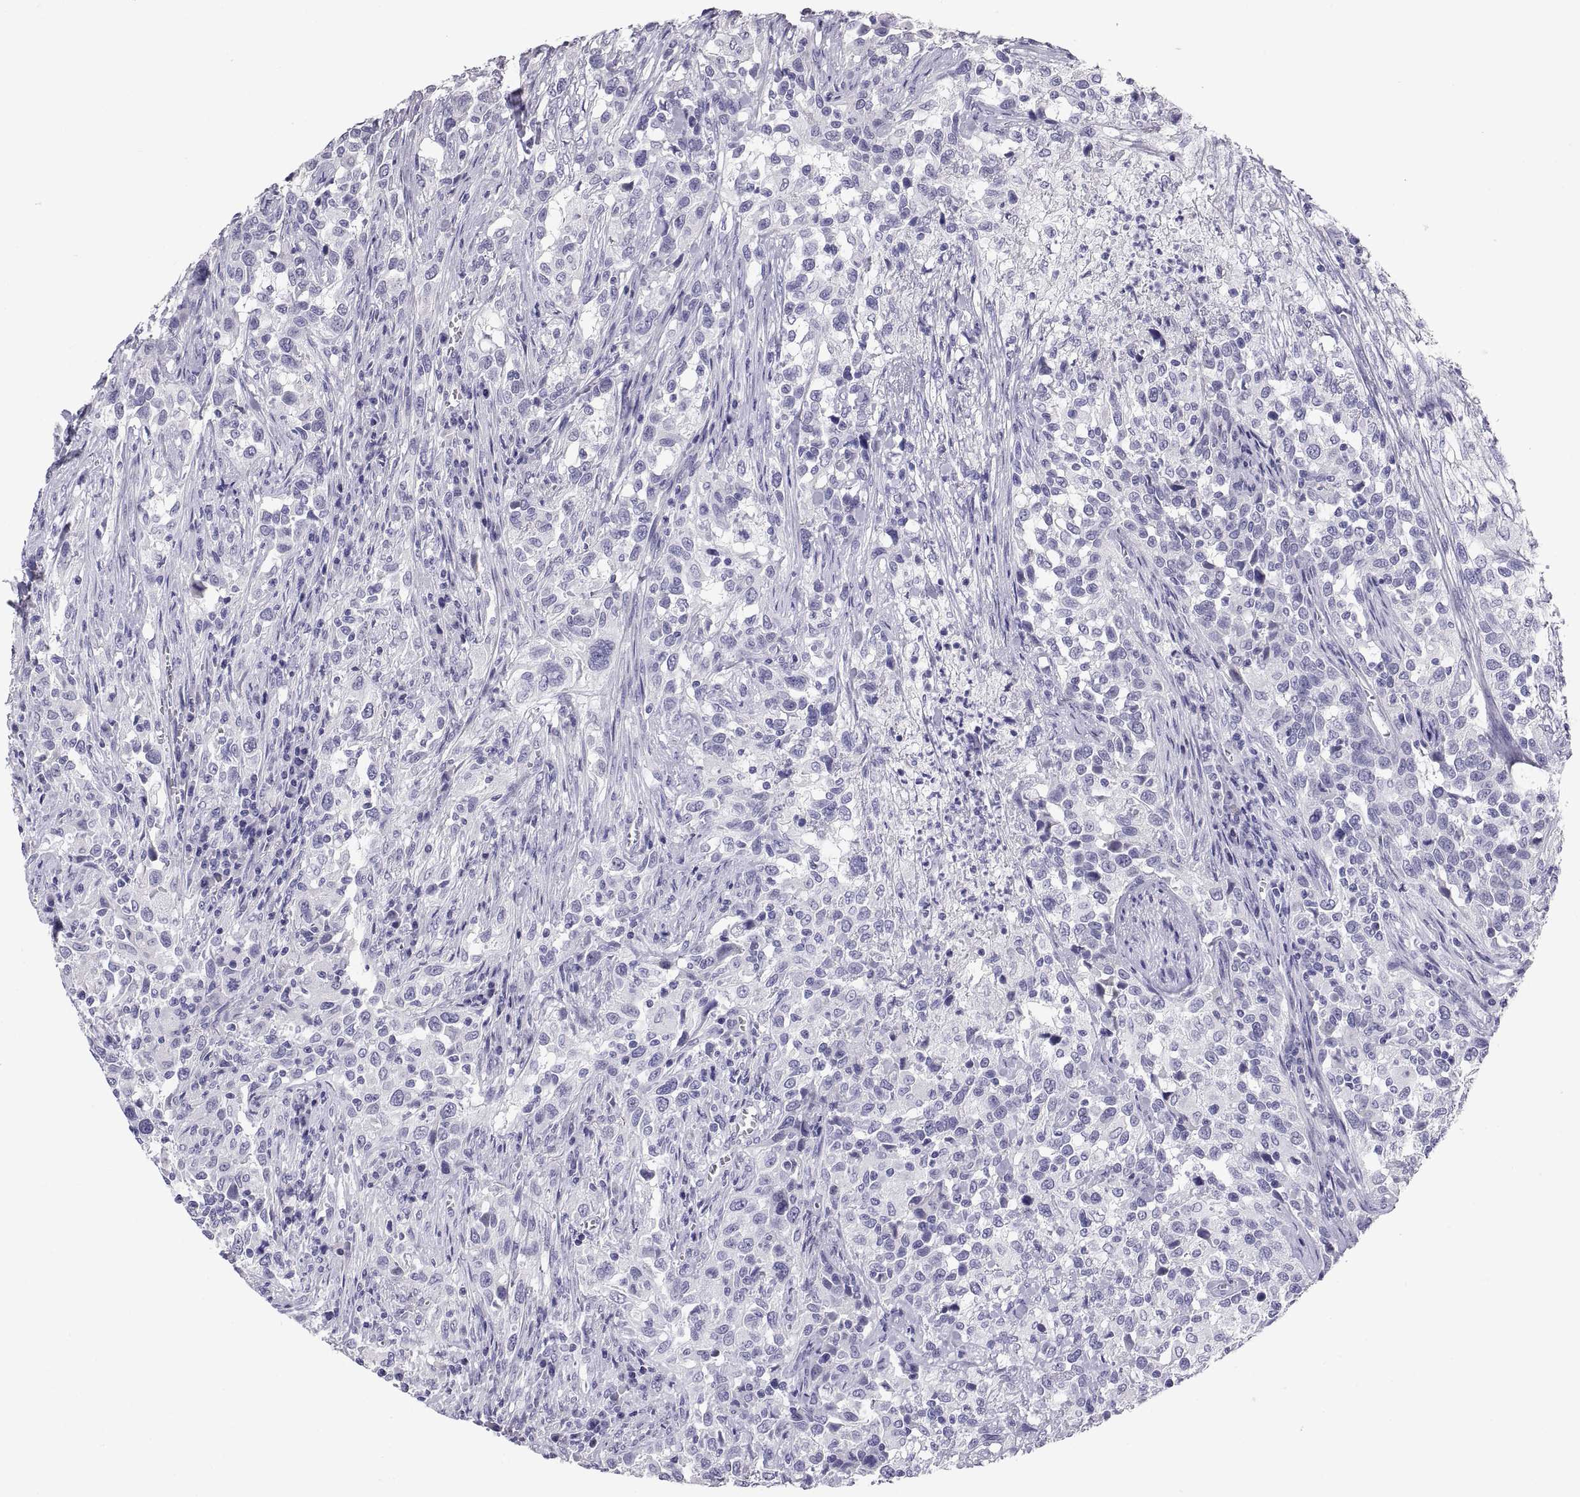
{"staining": {"intensity": "negative", "quantity": "none", "location": "none"}, "tissue": "urothelial cancer", "cell_type": "Tumor cells", "image_type": "cancer", "snomed": [{"axis": "morphology", "description": "Urothelial carcinoma, NOS"}, {"axis": "morphology", "description": "Urothelial carcinoma, High grade"}, {"axis": "topography", "description": "Urinary bladder"}], "caption": "A high-resolution histopathology image shows IHC staining of urothelial cancer, which reveals no significant positivity in tumor cells.", "gene": "FAM170A", "patient": {"sex": "female", "age": 64}}